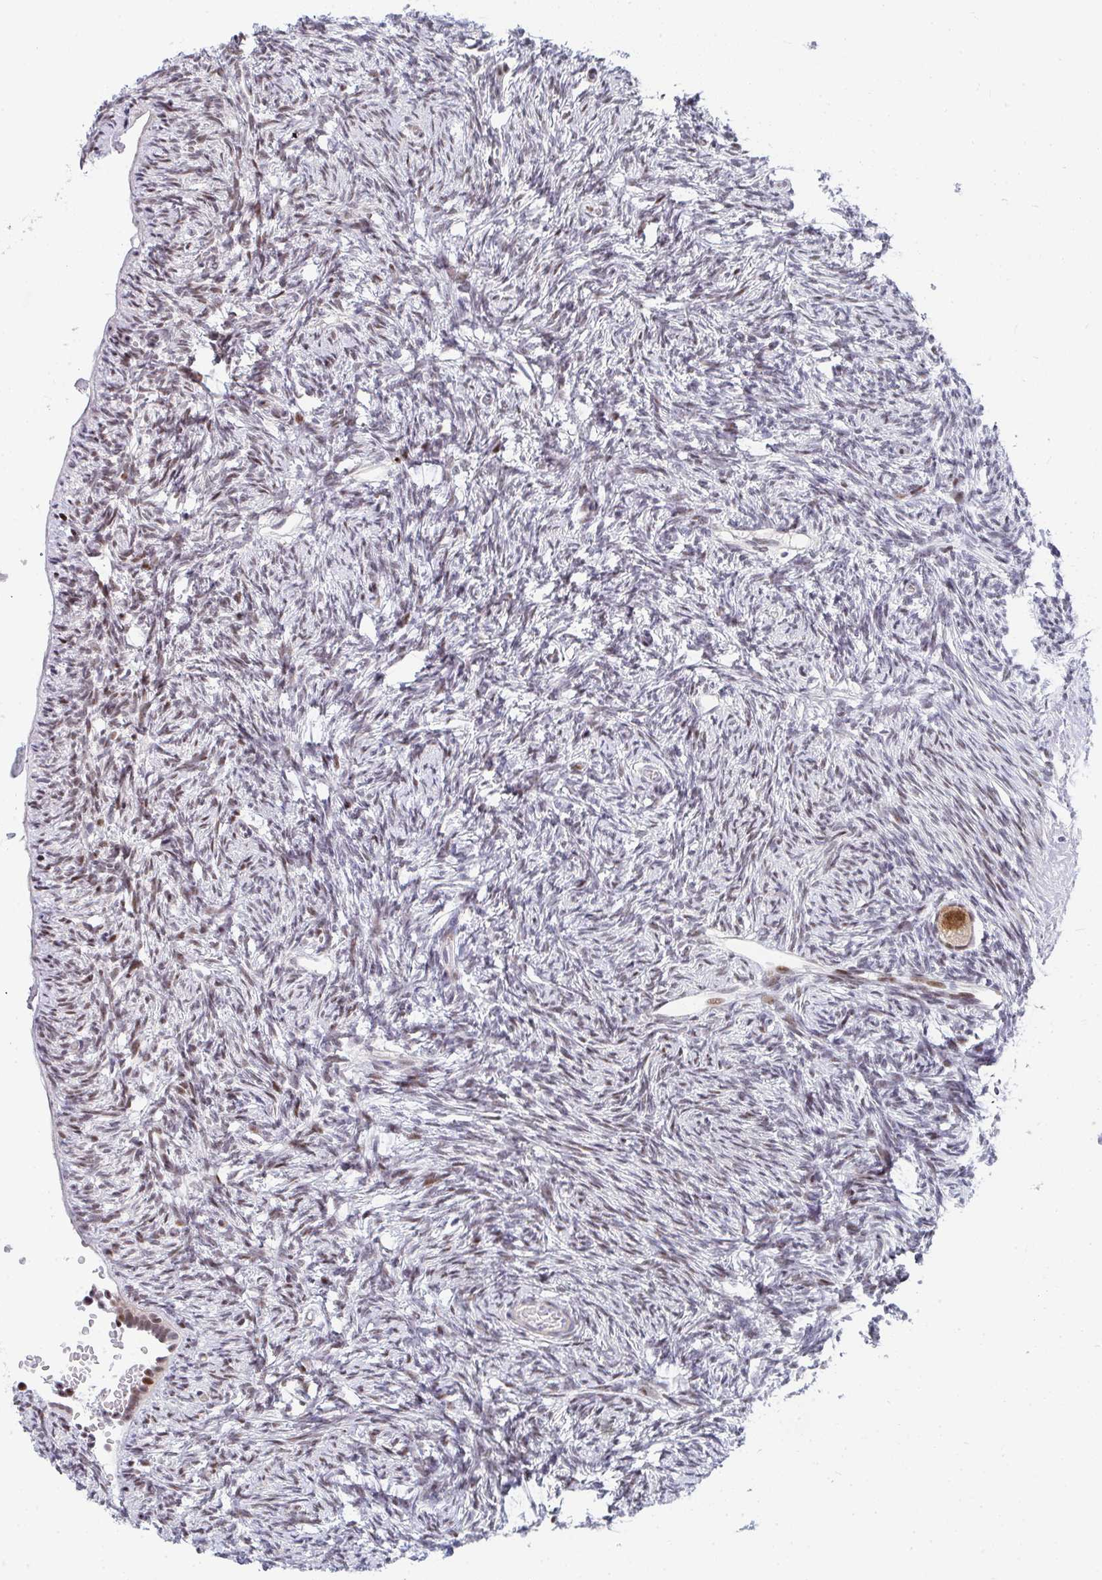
{"staining": {"intensity": "moderate", "quantity": "25%-75%", "location": "cytoplasmic/membranous,nuclear"}, "tissue": "ovary", "cell_type": "Follicle cells", "image_type": "normal", "snomed": [{"axis": "morphology", "description": "Normal tissue, NOS"}, {"axis": "topography", "description": "Ovary"}], "caption": "This image reveals IHC staining of benign ovary, with medium moderate cytoplasmic/membranous,nuclear expression in about 25%-75% of follicle cells.", "gene": "ZIC3", "patient": {"sex": "female", "age": 33}}